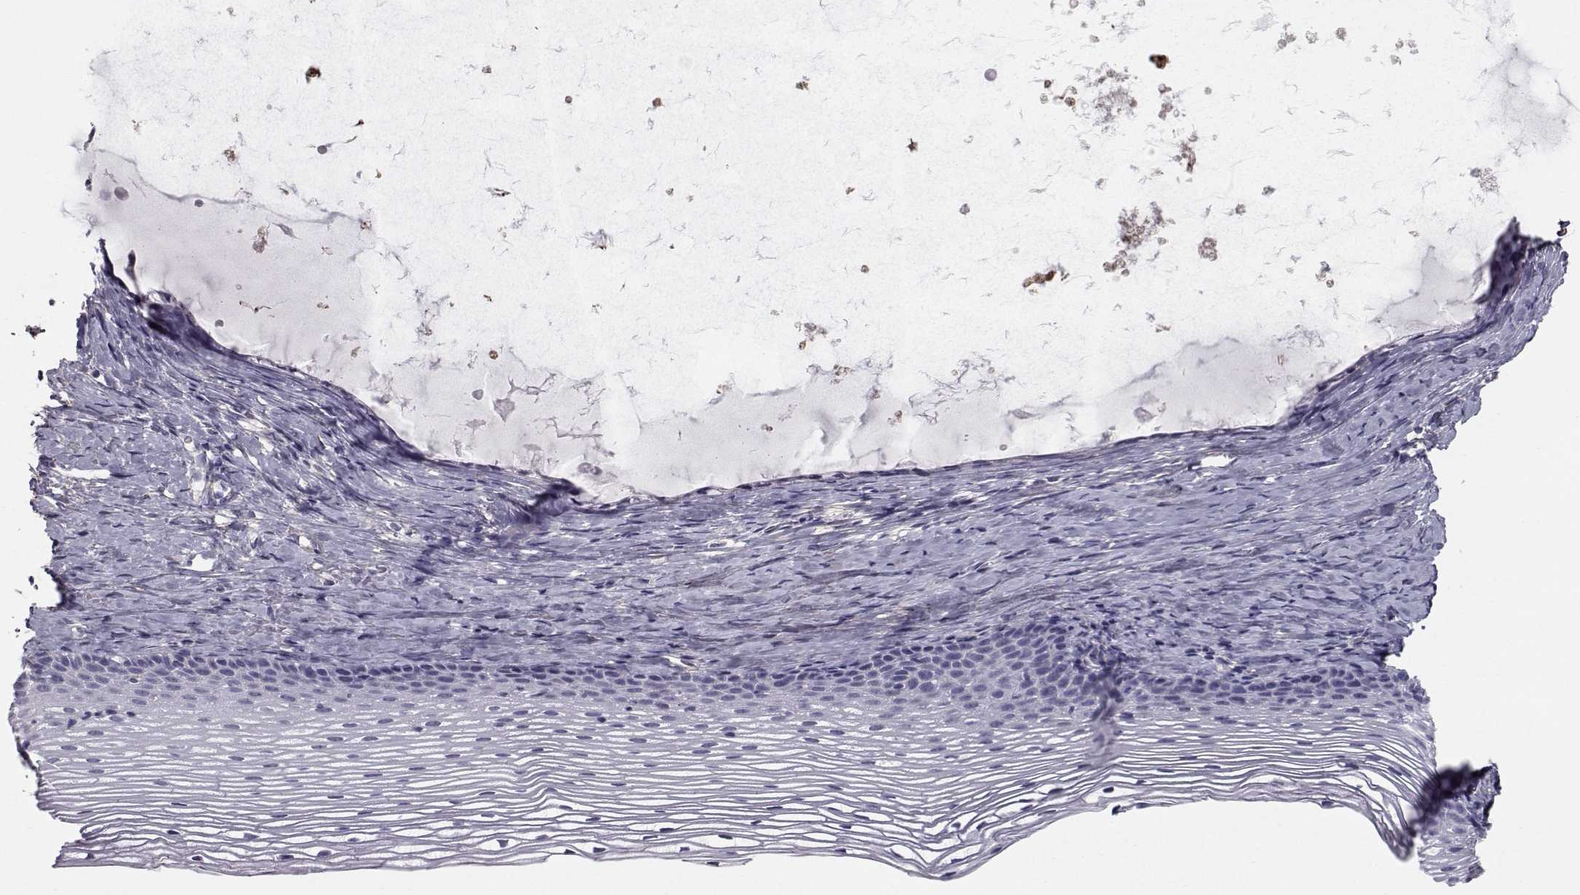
{"staining": {"intensity": "negative", "quantity": "none", "location": "none"}, "tissue": "cervix", "cell_type": "Glandular cells", "image_type": "normal", "snomed": [{"axis": "morphology", "description": "Normal tissue, NOS"}, {"axis": "topography", "description": "Cervix"}], "caption": "Glandular cells show no significant positivity in benign cervix. Brightfield microscopy of immunohistochemistry (IHC) stained with DAB (3,3'-diaminobenzidine) (brown) and hematoxylin (blue), captured at high magnification.", "gene": "SPDYE4", "patient": {"sex": "female", "age": 39}}